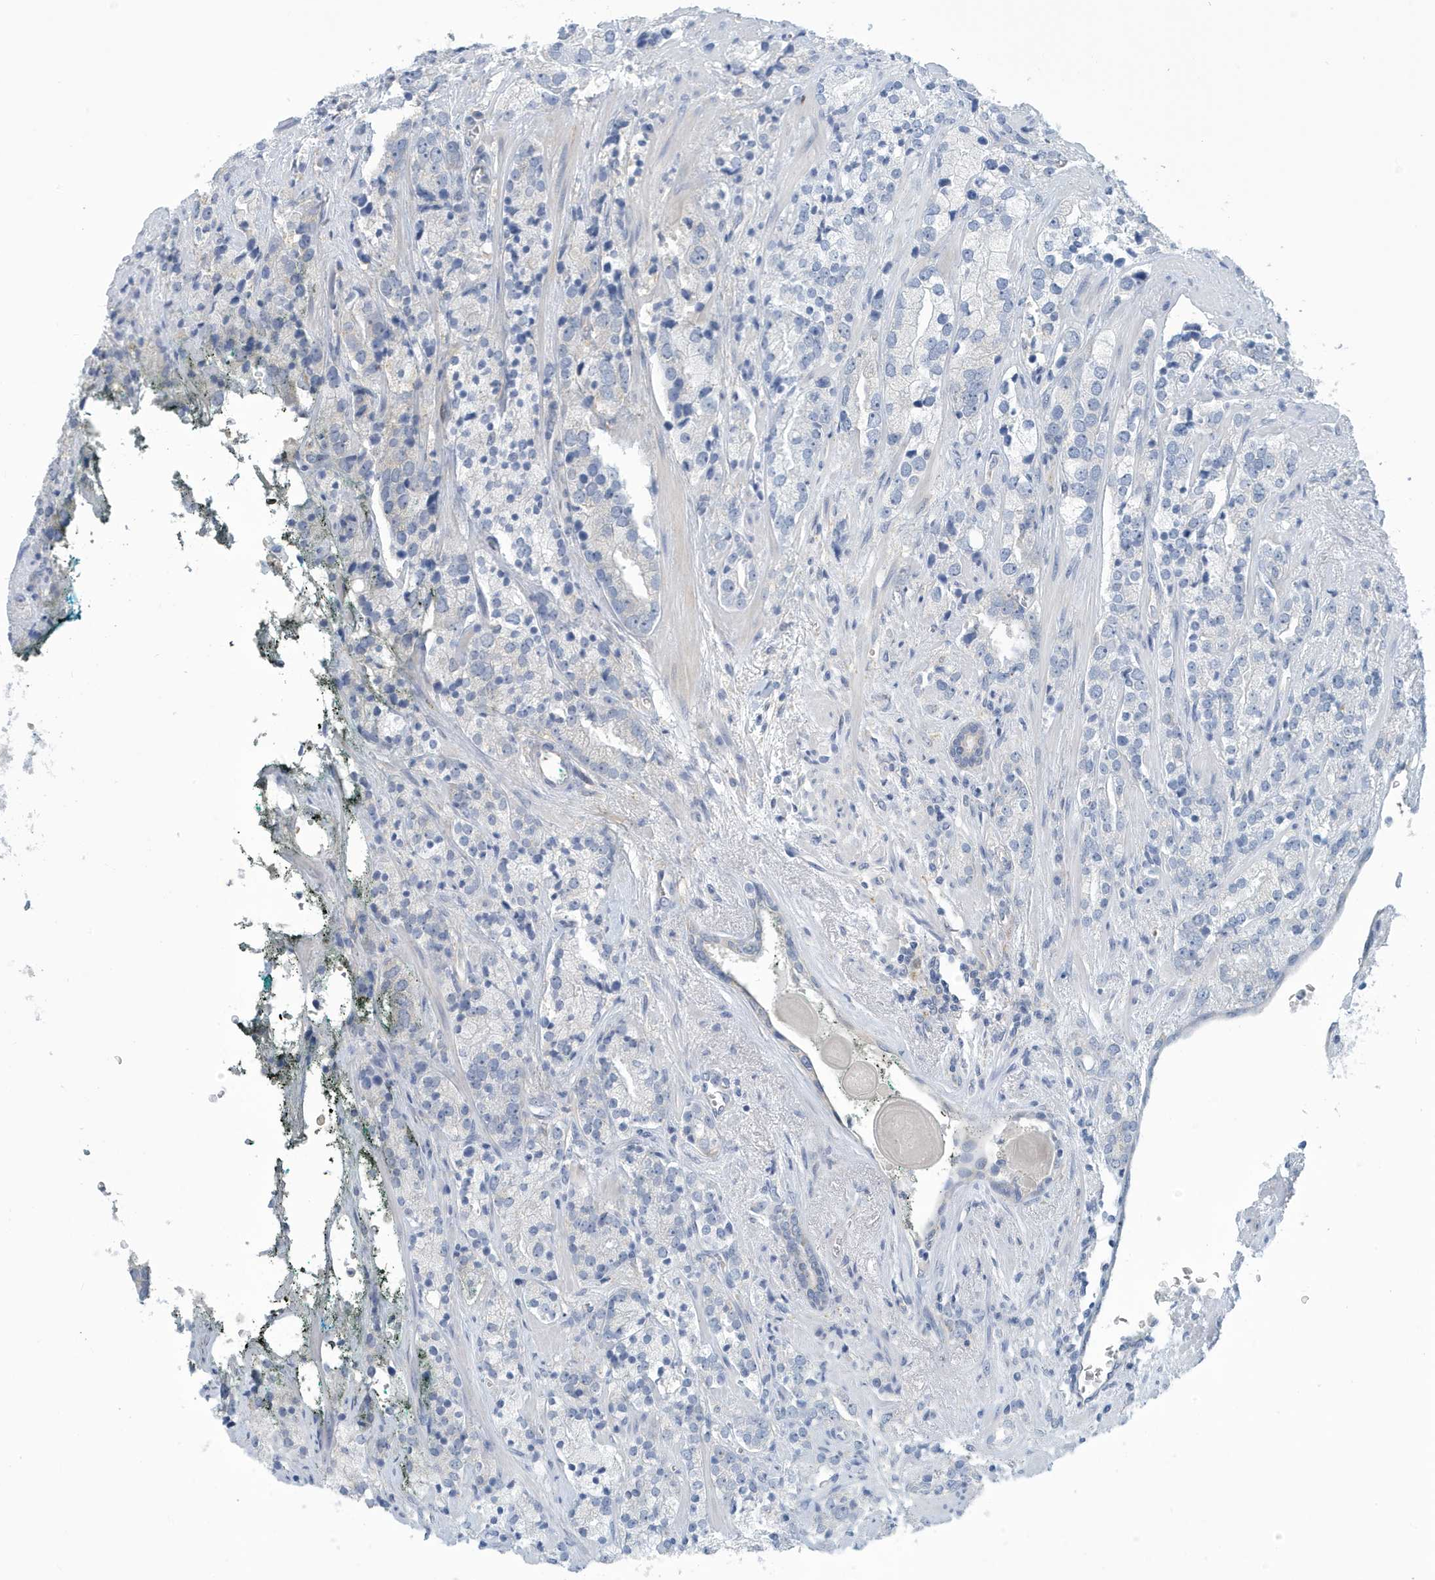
{"staining": {"intensity": "negative", "quantity": "none", "location": "none"}, "tissue": "prostate cancer", "cell_type": "Tumor cells", "image_type": "cancer", "snomed": [{"axis": "morphology", "description": "Adenocarcinoma, High grade"}, {"axis": "topography", "description": "Prostate"}], "caption": "Adenocarcinoma (high-grade) (prostate) was stained to show a protein in brown. There is no significant expression in tumor cells.", "gene": "VTA1", "patient": {"sex": "male", "age": 71}}